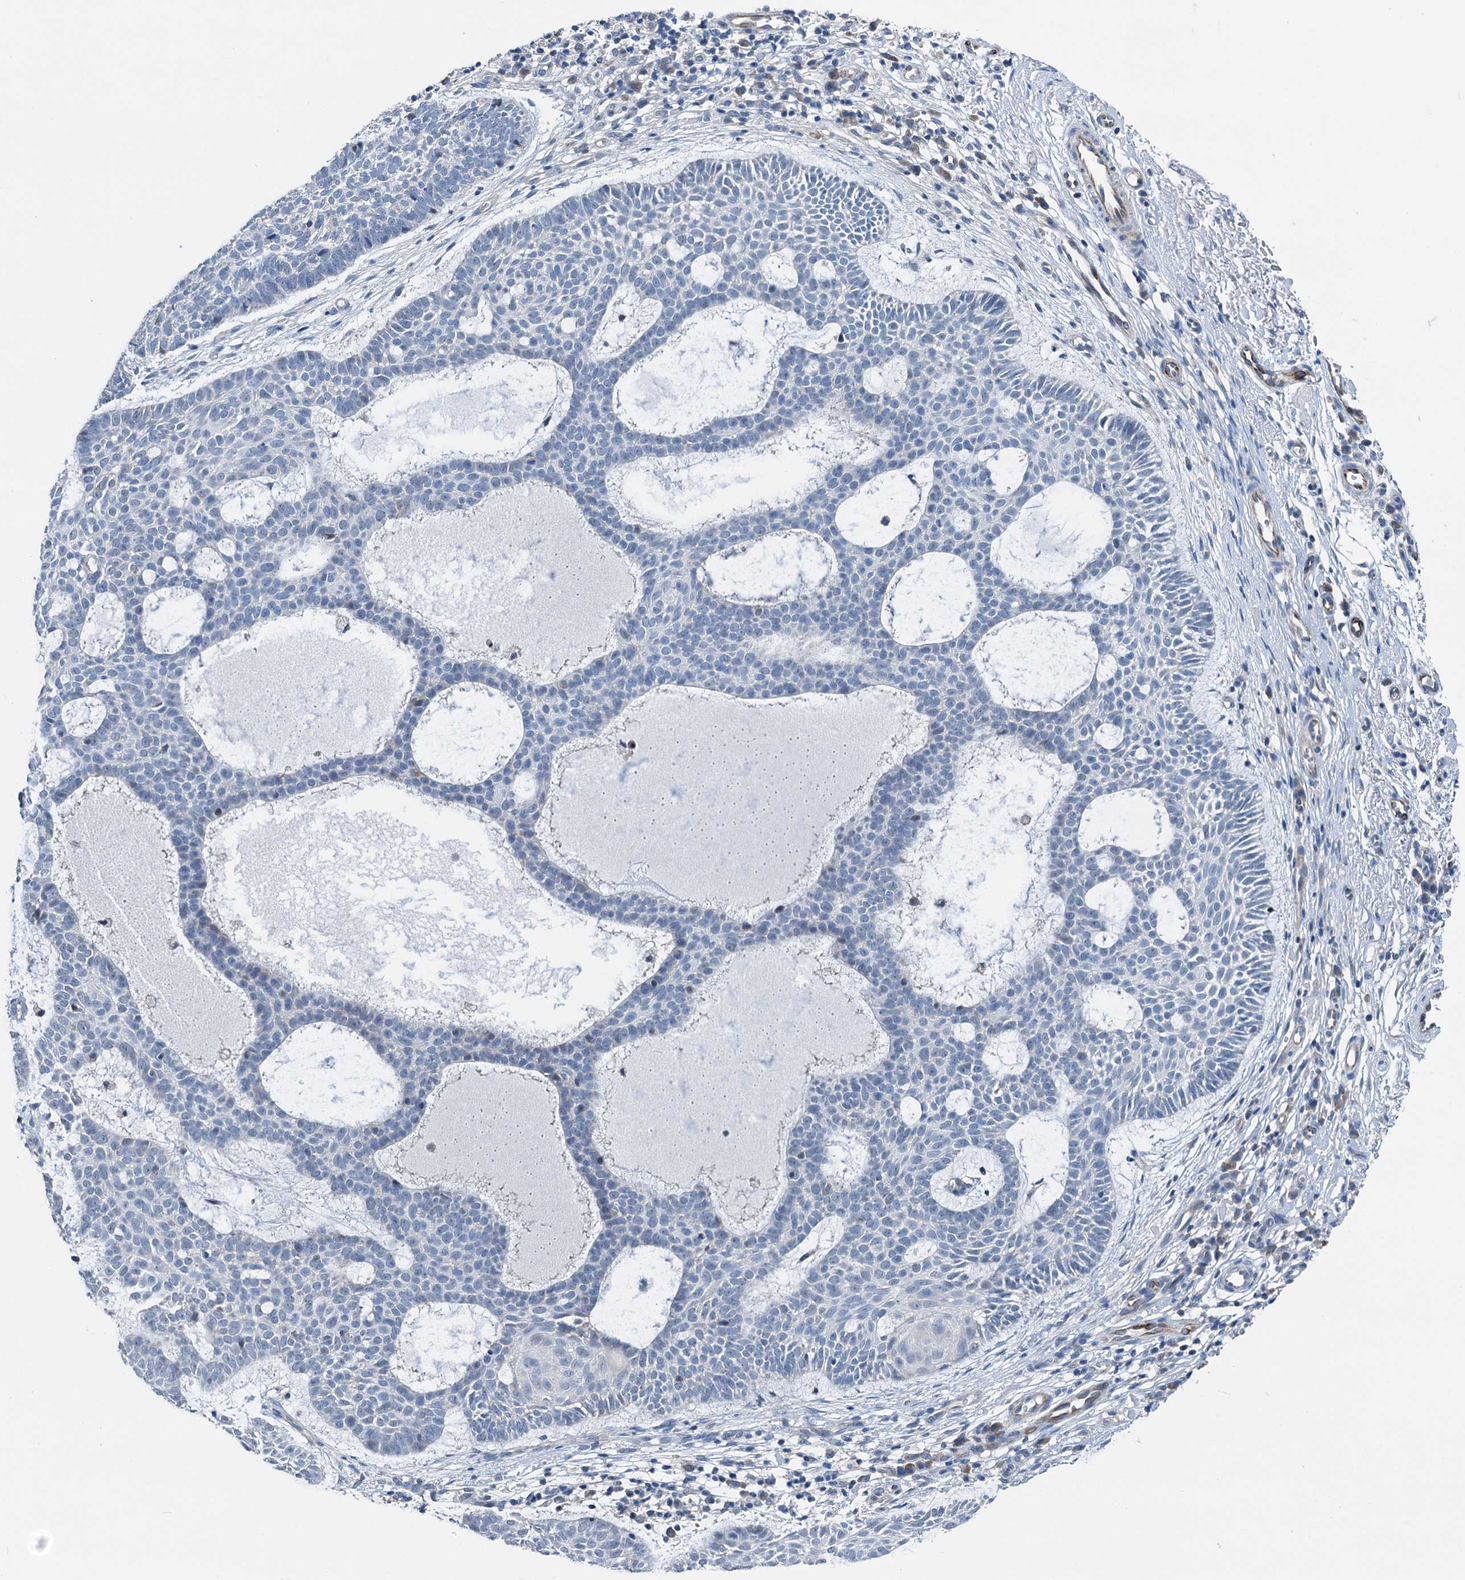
{"staining": {"intensity": "negative", "quantity": "none", "location": "none"}, "tissue": "skin cancer", "cell_type": "Tumor cells", "image_type": "cancer", "snomed": [{"axis": "morphology", "description": "Basal cell carcinoma"}, {"axis": "topography", "description": "Skin"}], "caption": "The histopathology image demonstrates no staining of tumor cells in skin basal cell carcinoma.", "gene": "ELAC1", "patient": {"sex": "male", "age": 85}}